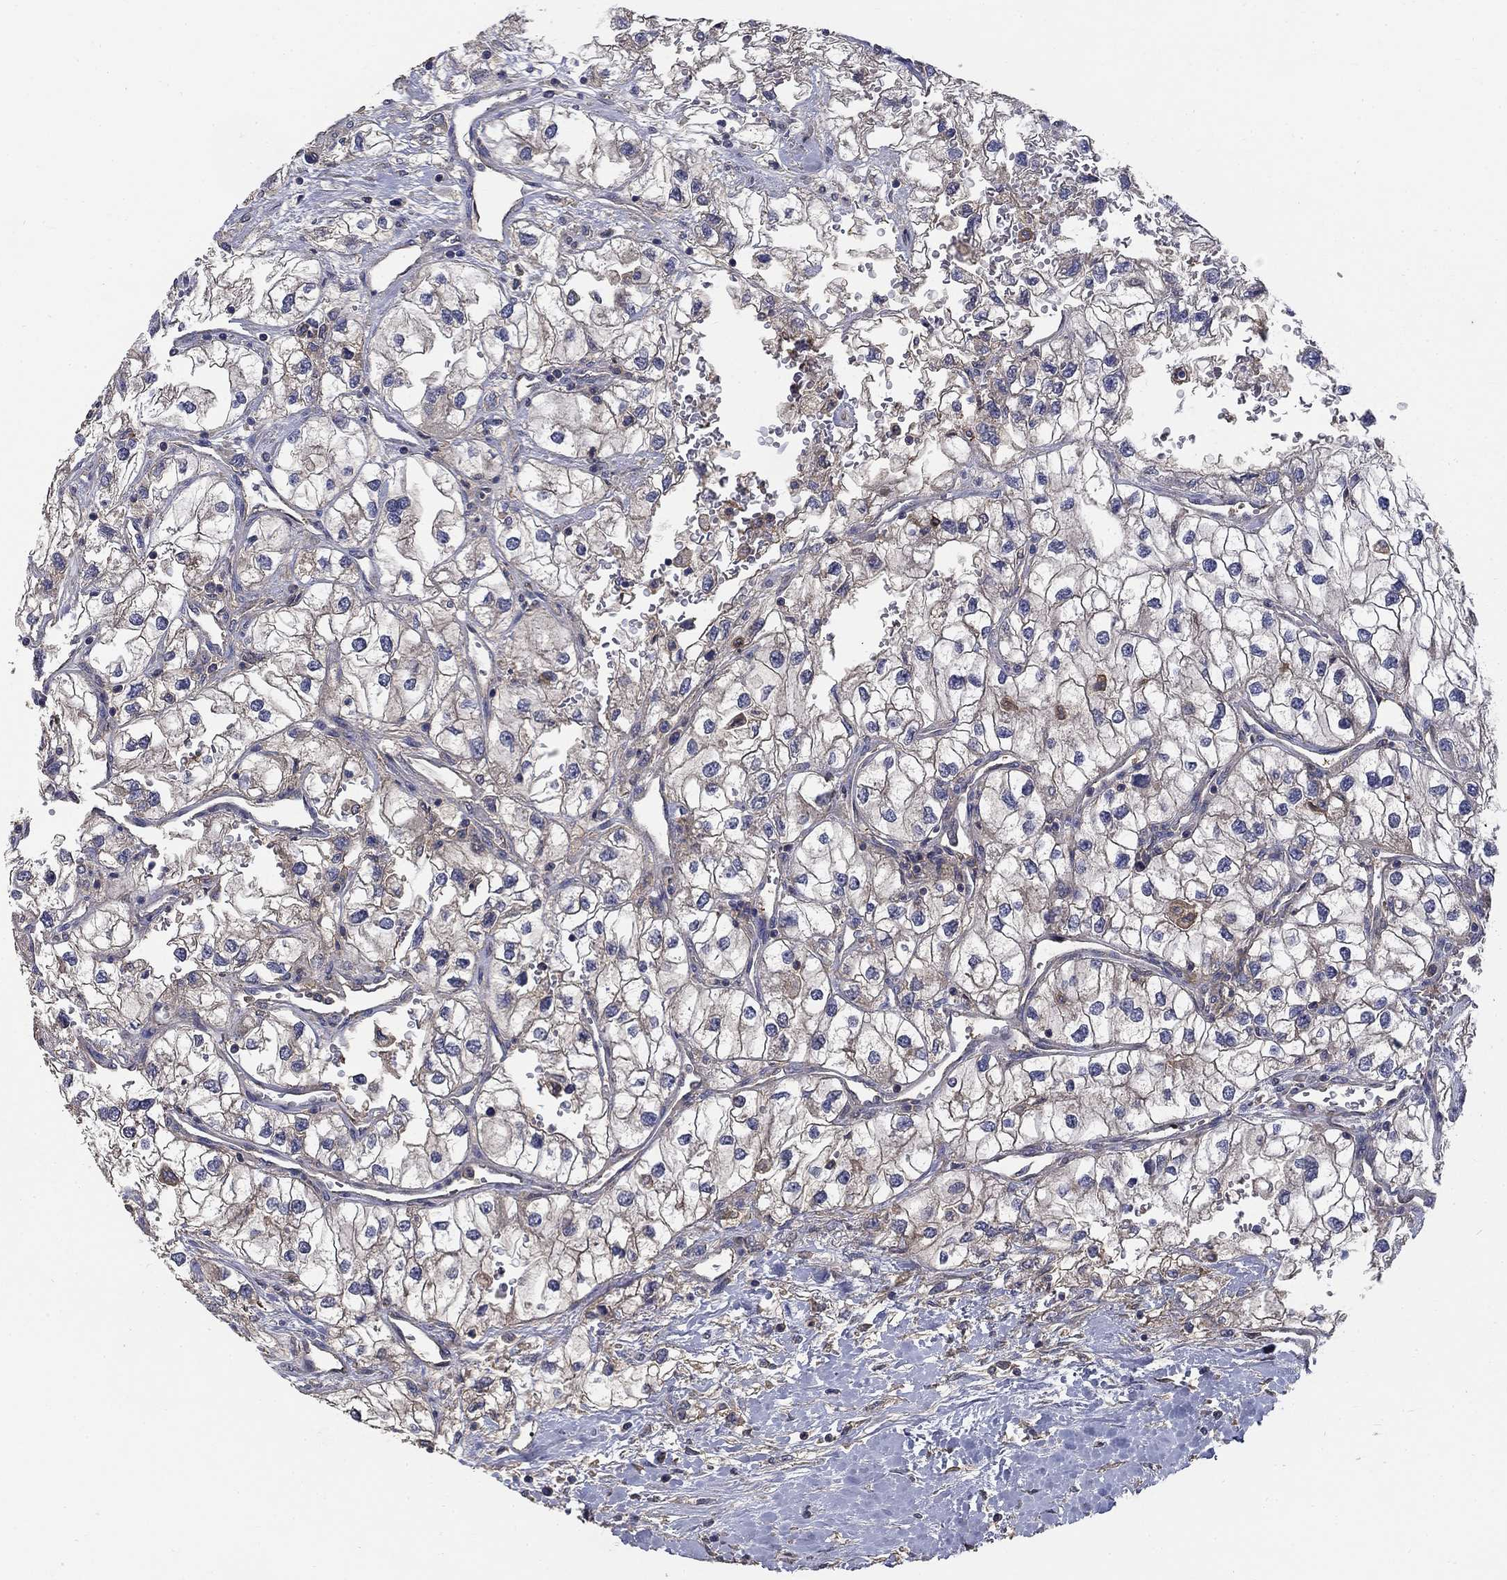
{"staining": {"intensity": "moderate", "quantity": "<25%", "location": "cytoplasmic/membranous"}, "tissue": "renal cancer", "cell_type": "Tumor cells", "image_type": "cancer", "snomed": [{"axis": "morphology", "description": "Adenocarcinoma, NOS"}, {"axis": "topography", "description": "Kidney"}], "caption": "IHC of adenocarcinoma (renal) exhibits low levels of moderate cytoplasmic/membranous positivity in about <25% of tumor cells.", "gene": "DPYSL2", "patient": {"sex": "male", "age": 59}}